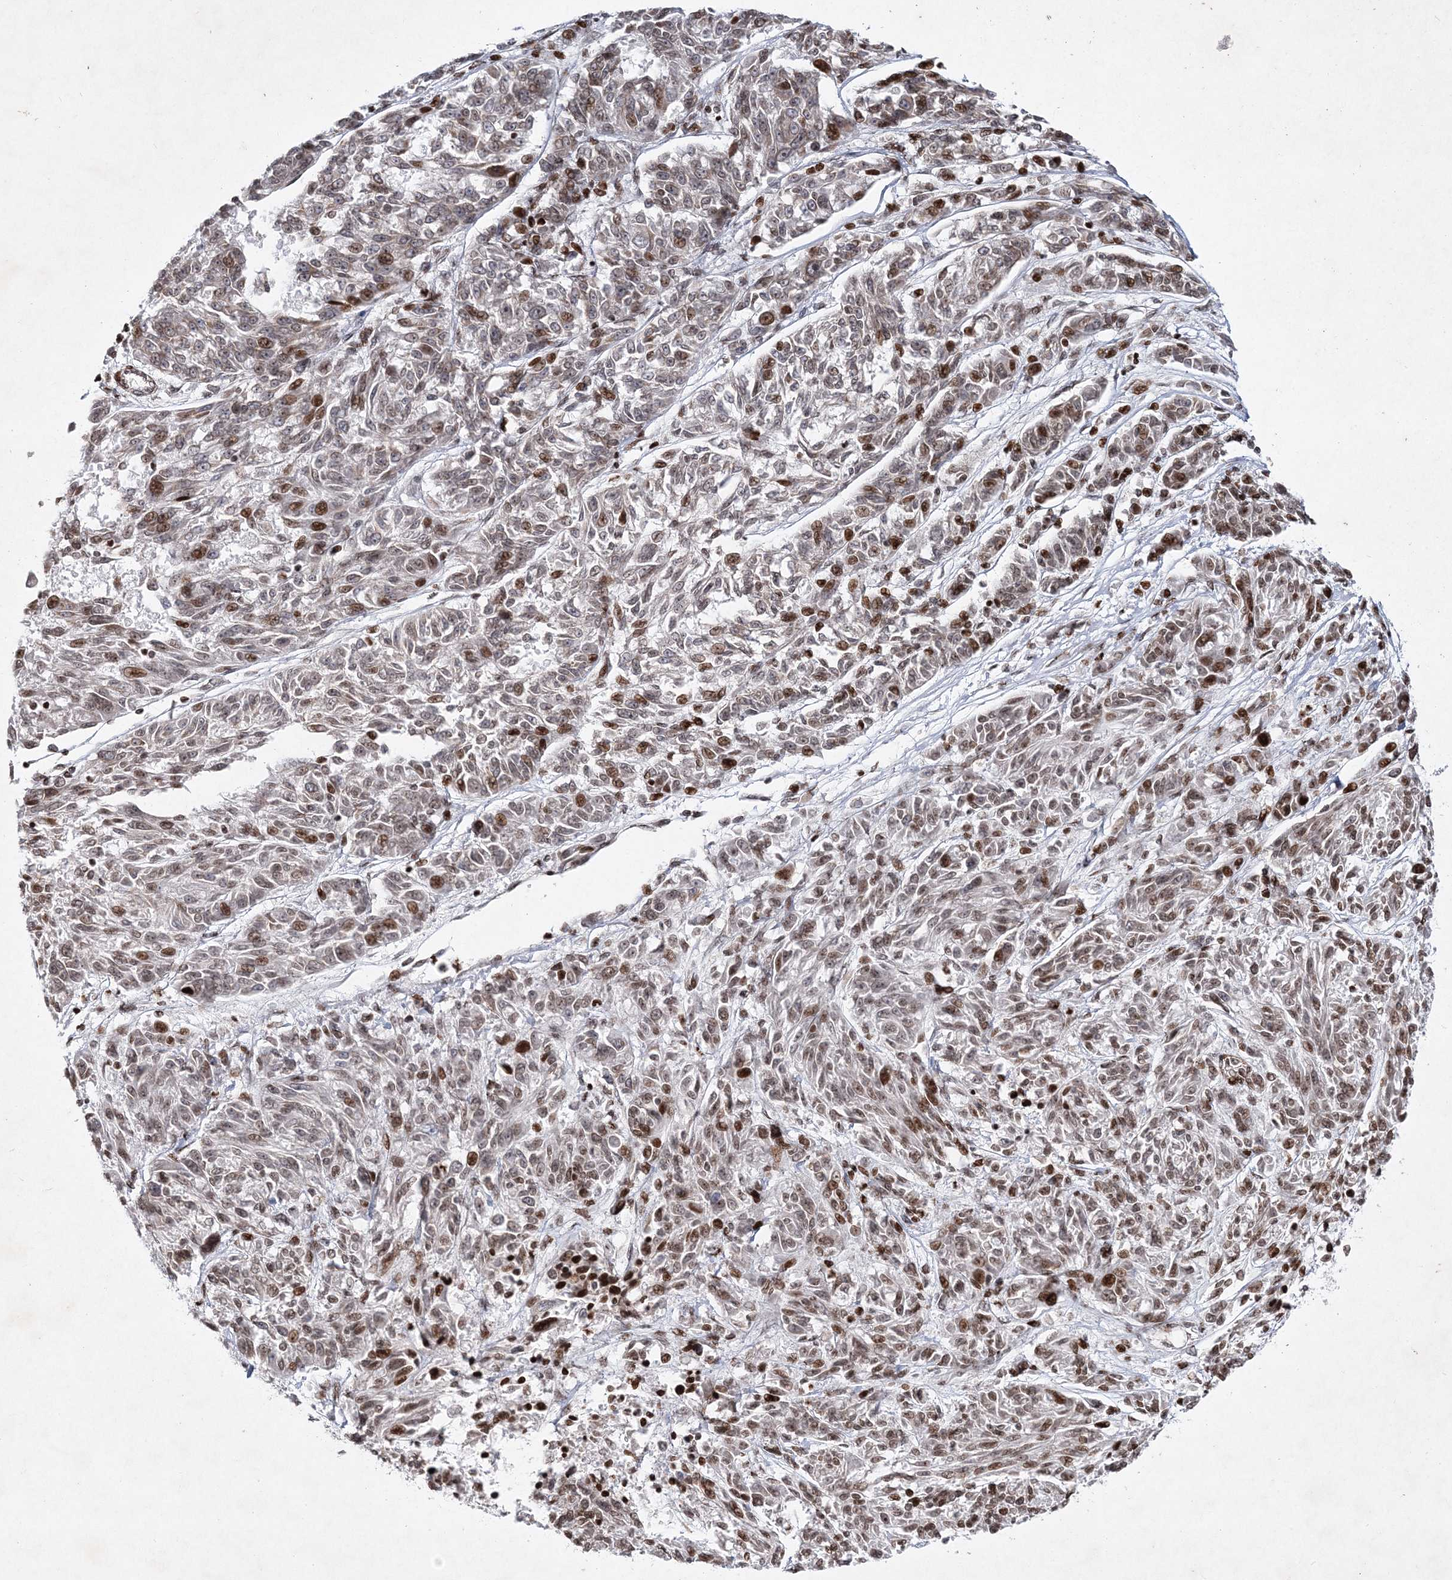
{"staining": {"intensity": "moderate", "quantity": "25%-75%", "location": "nuclear"}, "tissue": "melanoma", "cell_type": "Tumor cells", "image_type": "cancer", "snomed": [{"axis": "morphology", "description": "Malignant melanoma, NOS"}, {"axis": "topography", "description": "Skin"}], "caption": "Immunohistochemistry (DAB) staining of human melanoma displays moderate nuclear protein positivity in about 25%-75% of tumor cells. The staining is performed using DAB brown chromogen to label protein expression. The nuclei are counter-stained blue using hematoxylin.", "gene": "SMIM29", "patient": {"sex": "male", "age": 53}}